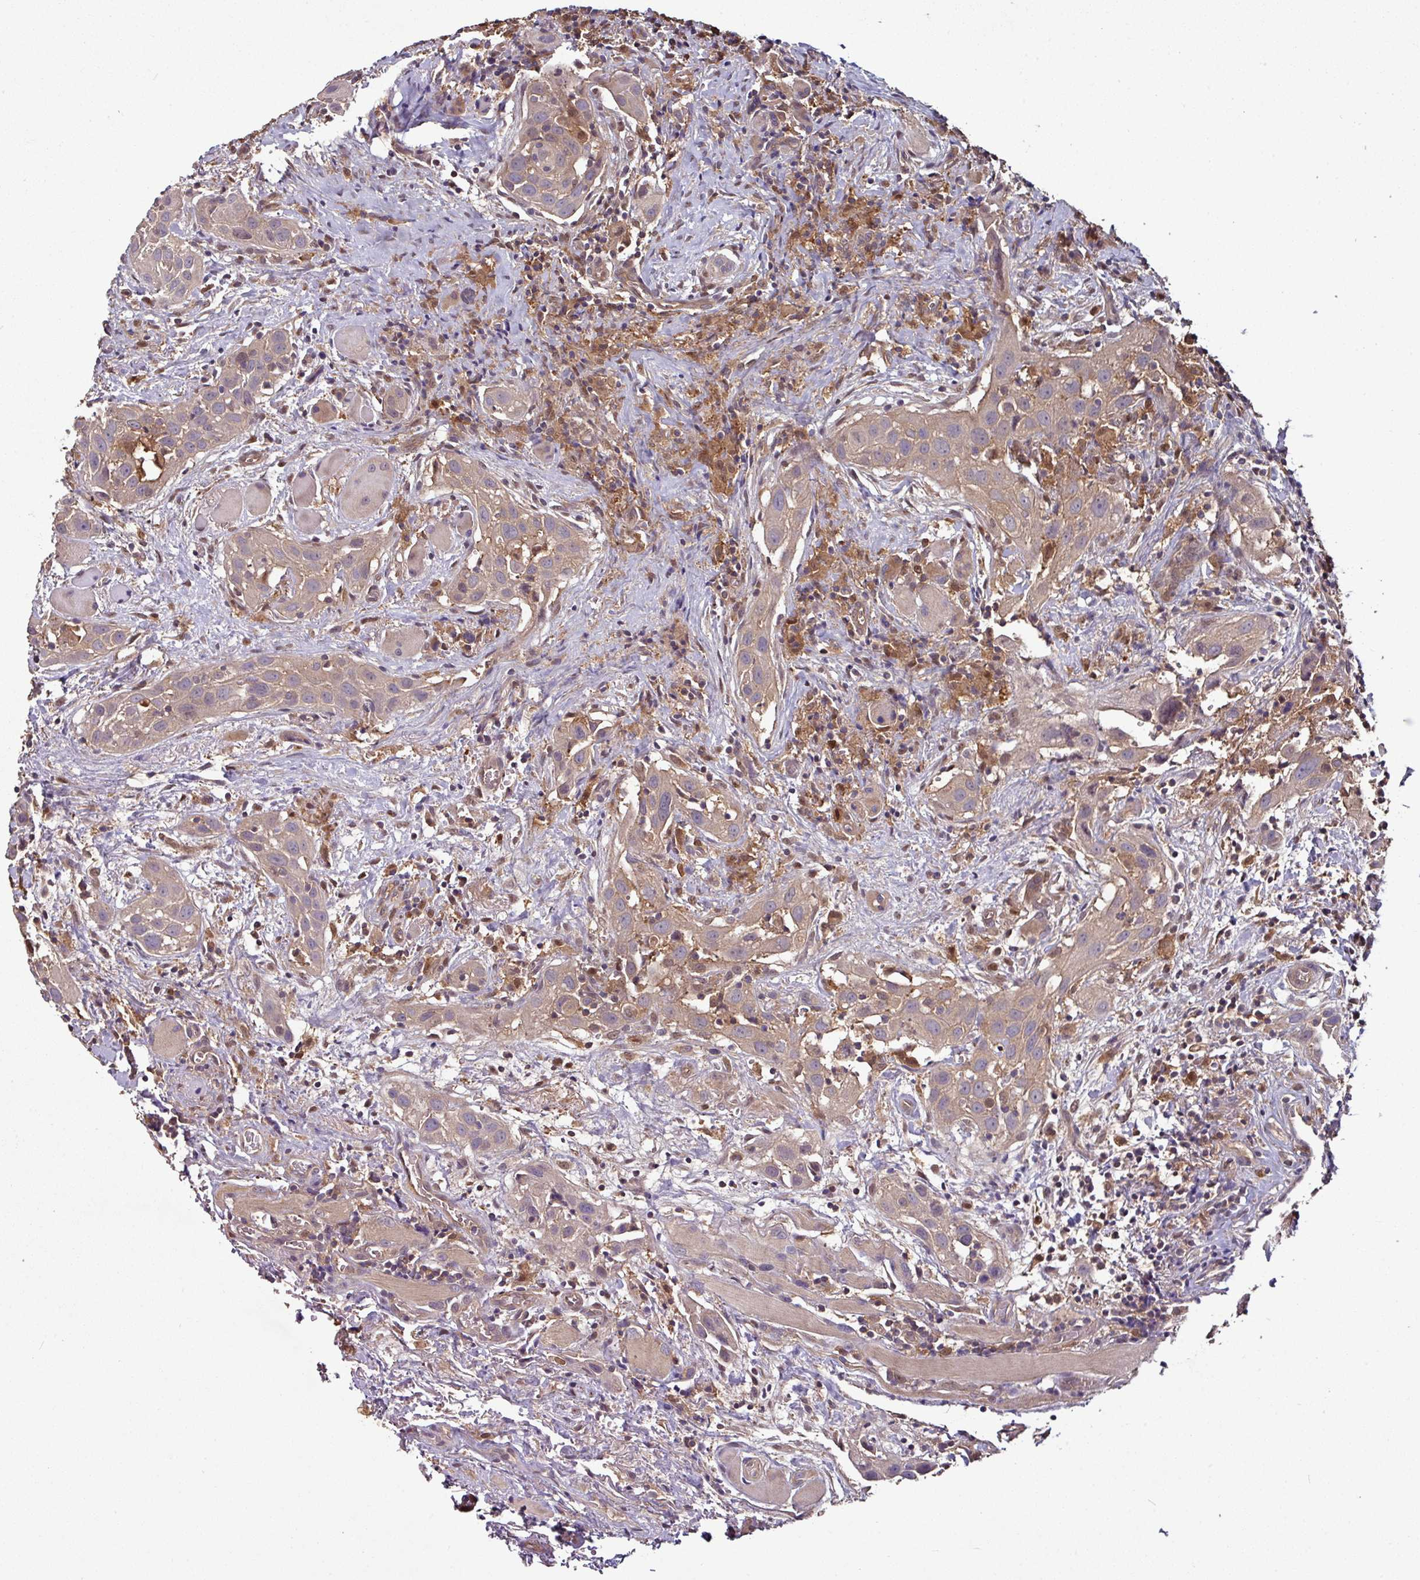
{"staining": {"intensity": "weak", "quantity": ">75%", "location": "cytoplasmic/membranous"}, "tissue": "head and neck cancer", "cell_type": "Tumor cells", "image_type": "cancer", "snomed": [{"axis": "morphology", "description": "Squamous cell carcinoma, NOS"}, {"axis": "topography", "description": "Oral tissue"}, {"axis": "topography", "description": "Head-Neck"}], "caption": "Protein expression analysis of human squamous cell carcinoma (head and neck) reveals weak cytoplasmic/membranous staining in about >75% of tumor cells. Nuclei are stained in blue.", "gene": "GNPDA1", "patient": {"sex": "female", "age": 50}}